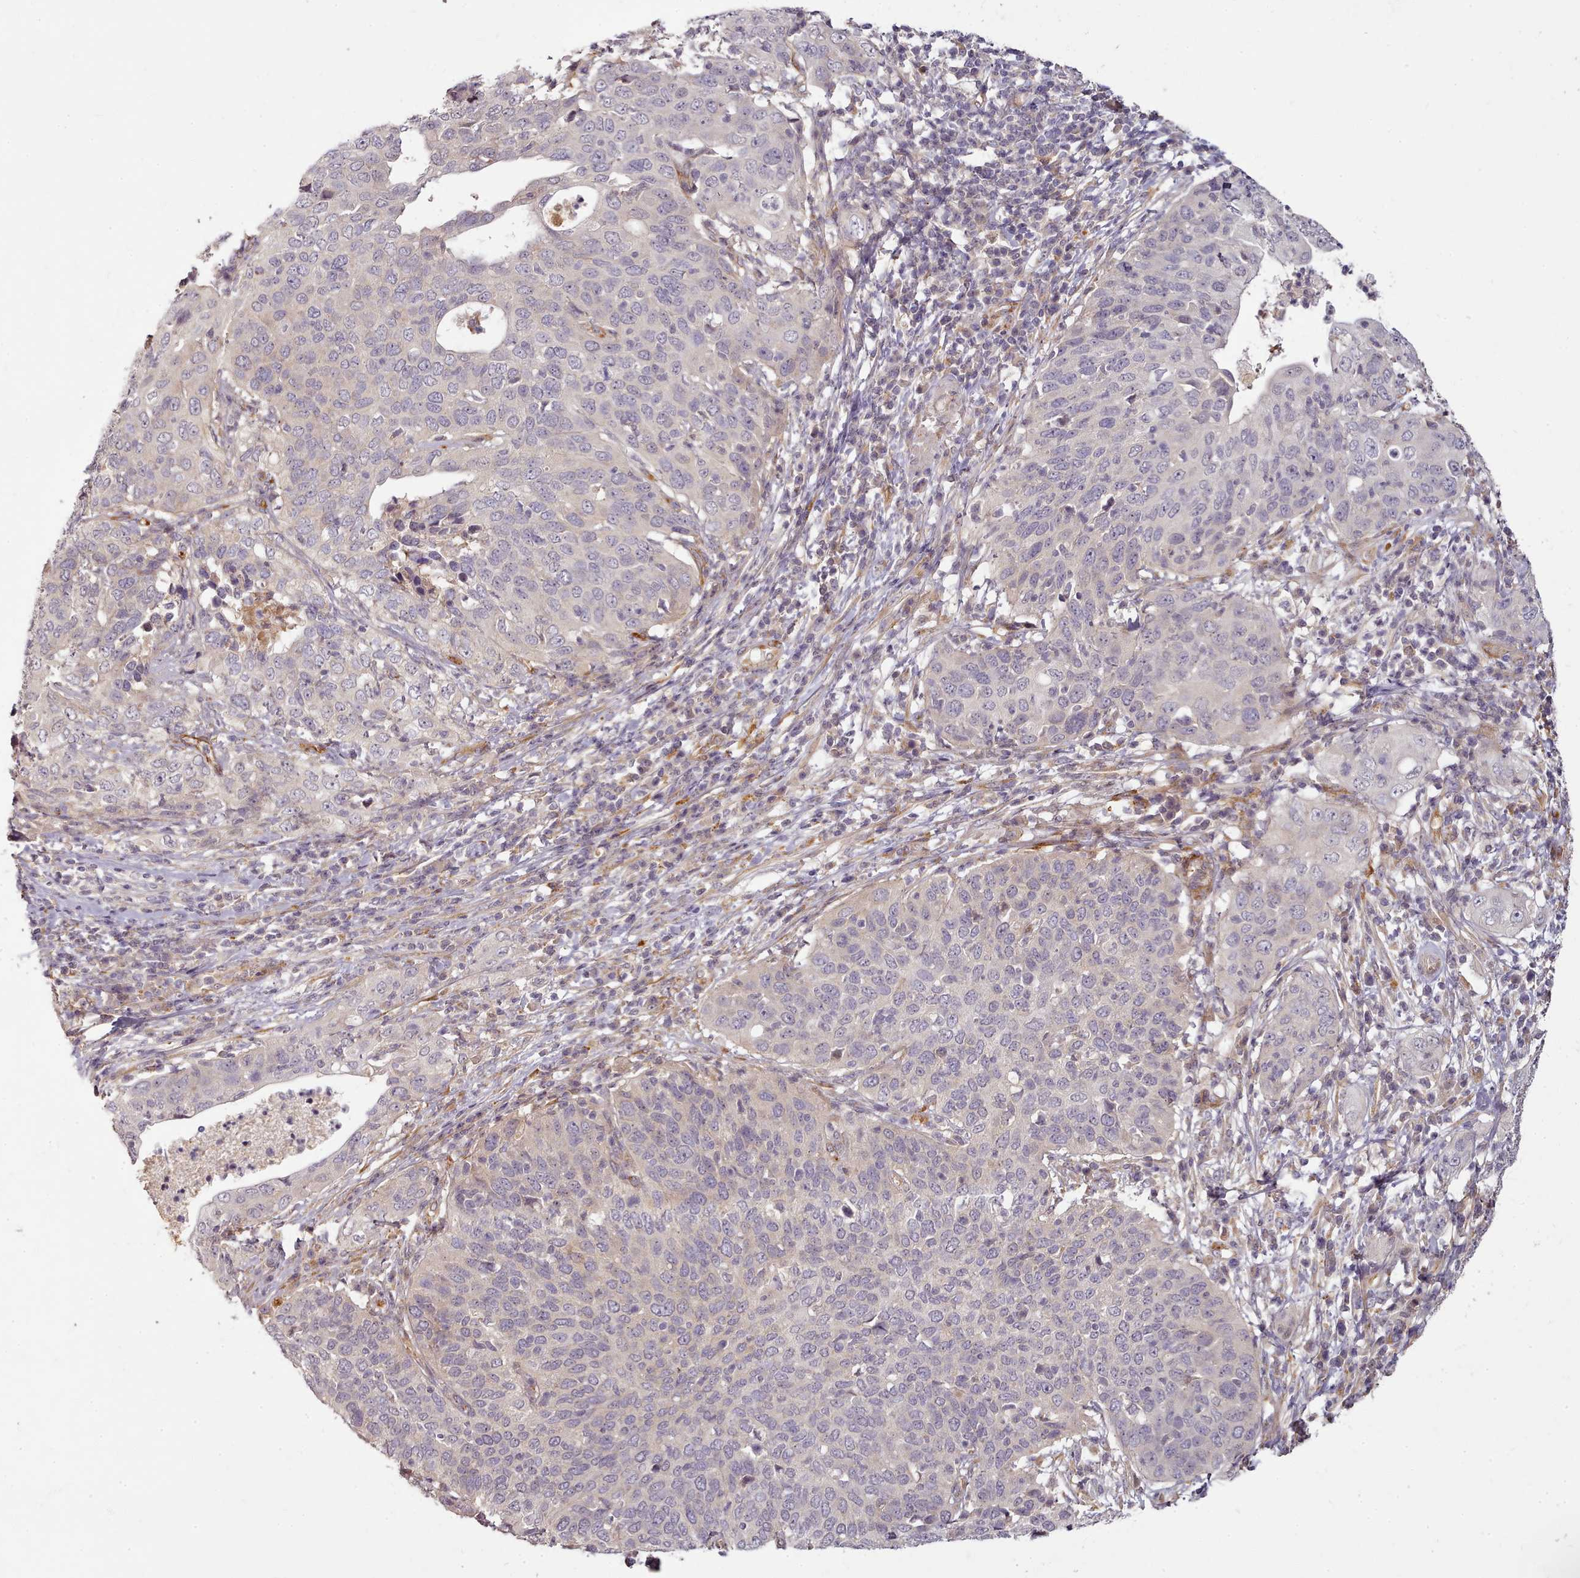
{"staining": {"intensity": "negative", "quantity": "none", "location": "none"}, "tissue": "cervical cancer", "cell_type": "Tumor cells", "image_type": "cancer", "snomed": [{"axis": "morphology", "description": "Squamous cell carcinoma, NOS"}, {"axis": "topography", "description": "Cervix"}], "caption": "Immunohistochemistry histopathology image of neoplastic tissue: cervical cancer (squamous cell carcinoma) stained with DAB (3,3'-diaminobenzidine) exhibits no significant protein expression in tumor cells.", "gene": "C1QTNF5", "patient": {"sex": "female", "age": 36}}